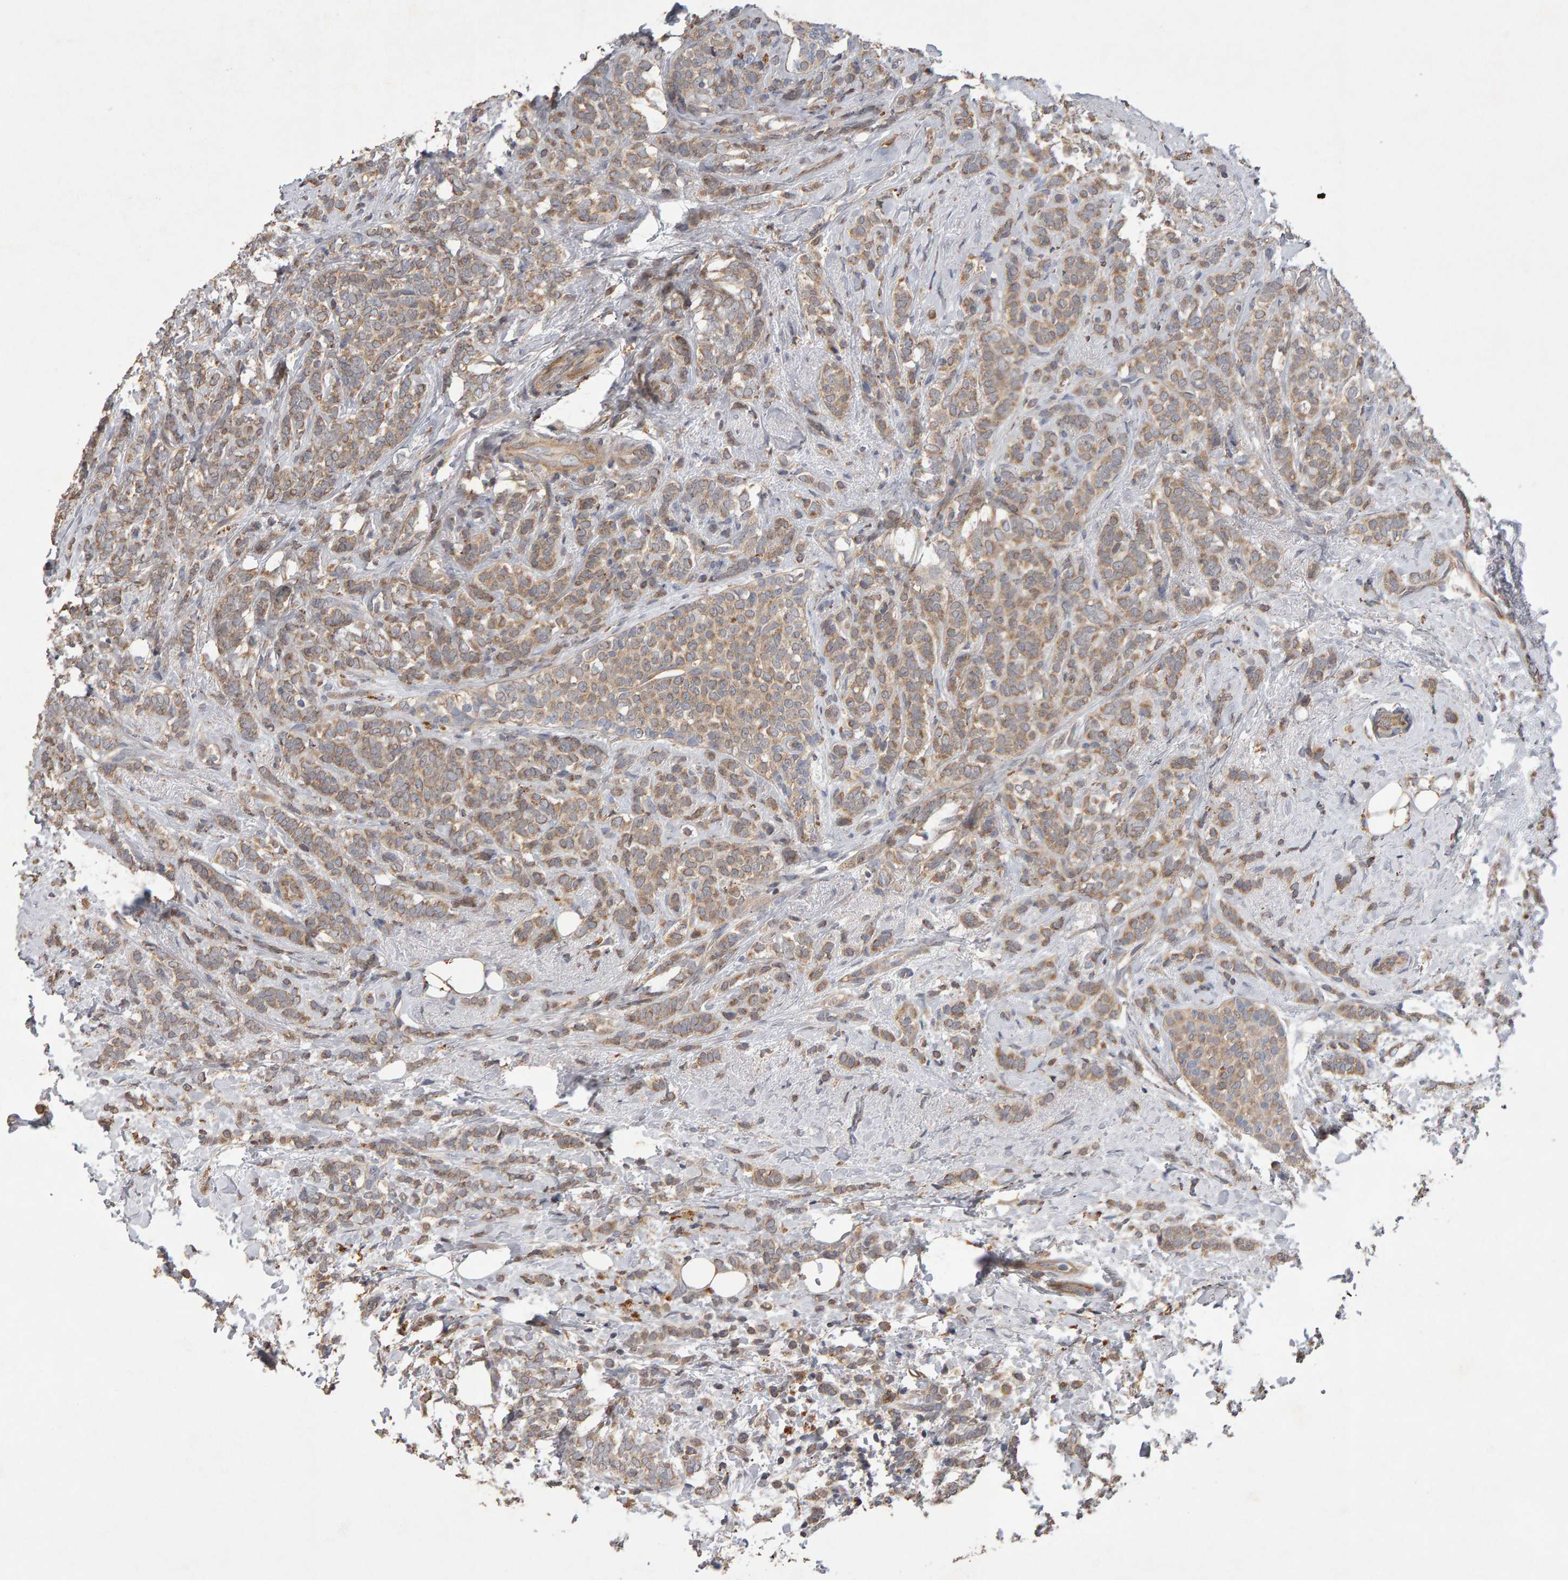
{"staining": {"intensity": "weak", "quantity": ">75%", "location": "cytoplasmic/membranous"}, "tissue": "breast cancer", "cell_type": "Tumor cells", "image_type": "cancer", "snomed": [{"axis": "morphology", "description": "Lobular carcinoma"}, {"axis": "topography", "description": "Breast"}], "caption": "Protein staining of lobular carcinoma (breast) tissue demonstrates weak cytoplasmic/membranous expression in approximately >75% of tumor cells. Nuclei are stained in blue.", "gene": "COASY", "patient": {"sex": "female", "age": 50}}